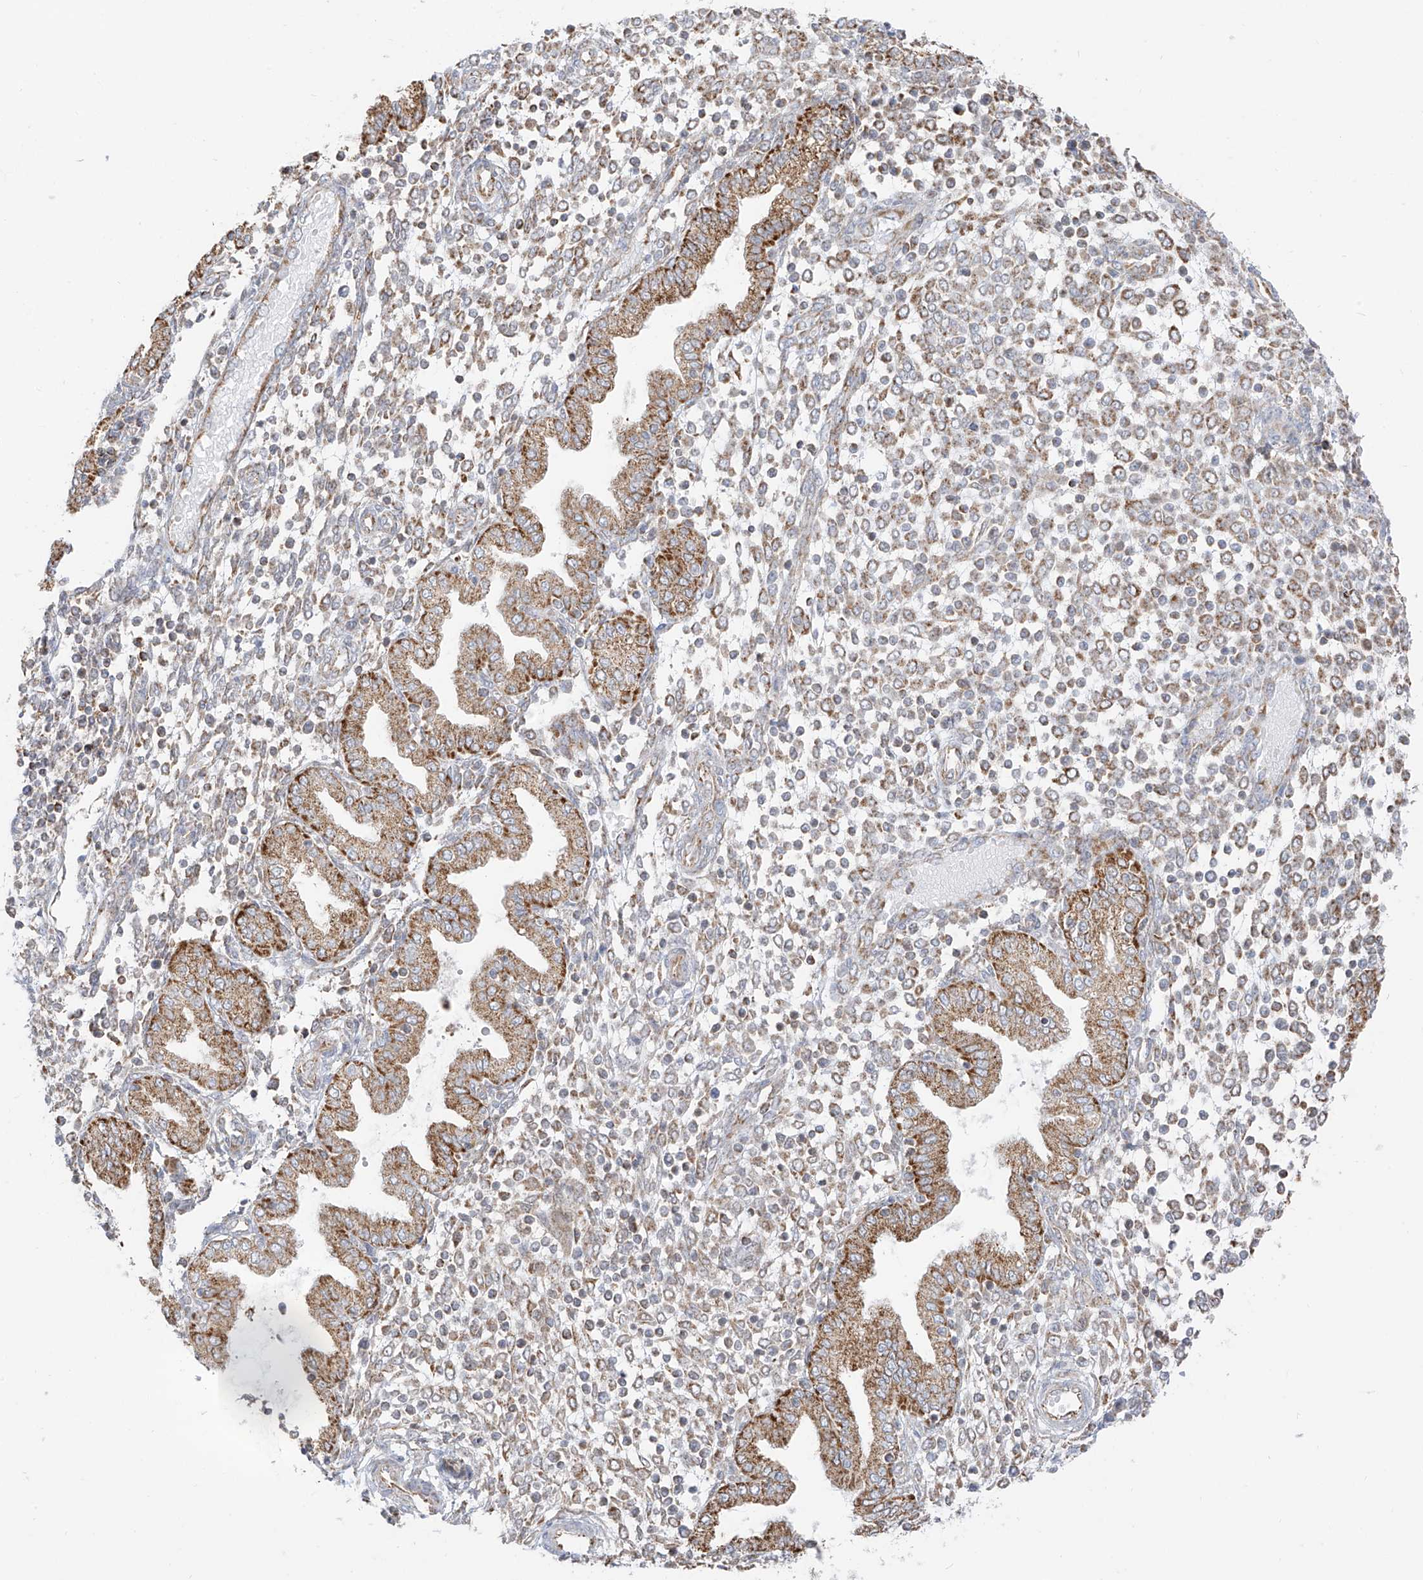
{"staining": {"intensity": "moderate", "quantity": "25%-75%", "location": "cytoplasmic/membranous"}, "tissue": "endometrium", "cell_type": "Cells in endometrial stroma", "image_type": "normal", "snomed": [{"axis": "morphology", "description": "Normal tissue, NOS"}, {"axis": "topography", "description": "Endometrium"}], "caption": "The histopathology image reveals staining of unremarkable endometrium, revealing moderate cytoplasmic/membranous protein expression (brown color) within cells in endometrial stroma.", "gene": "ETHE1", "patient": {"sex": "female", "age": 53}}